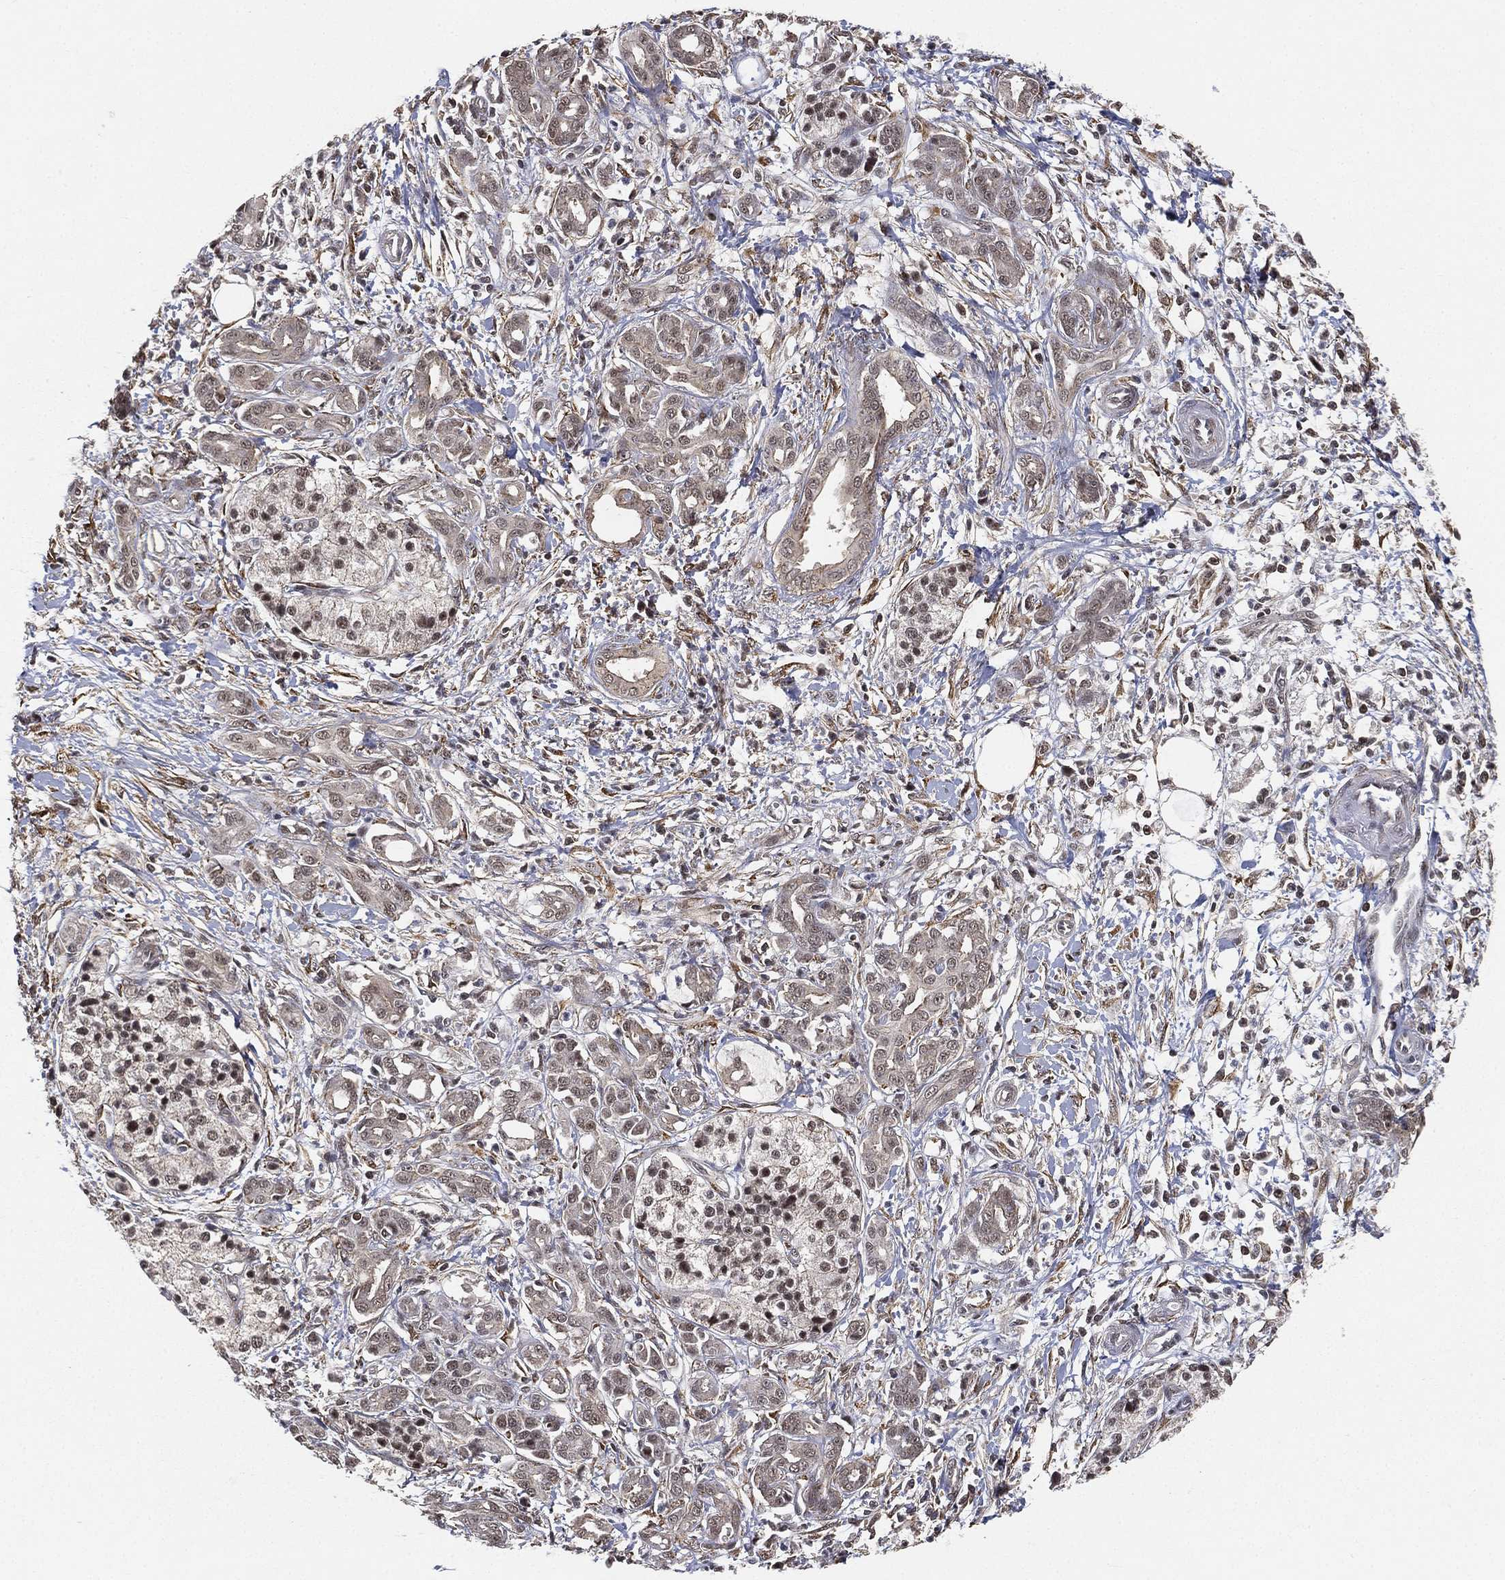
{"staining": {"intensity": "moderate", "quantity": "<25%", "location": "nuclear"}, "tissue": "pancreatic cancer", "cell_type": "Tumor cells", "image_type": "cancer", "snomed": [{"axis": "morphology", "description": "Adenocarcinoma, NOS"}, {"axis": "topography", "description": "Pancreas"}], "caption": "Approximately <25% of tumor cells in human pancreatic adenocarcinoma demonstrate moderate nuclear protein expression as visualized by brown immunohistochemical staining.", "gene": "RSRC2", "patient": {"sex": "male", "age": 72}}